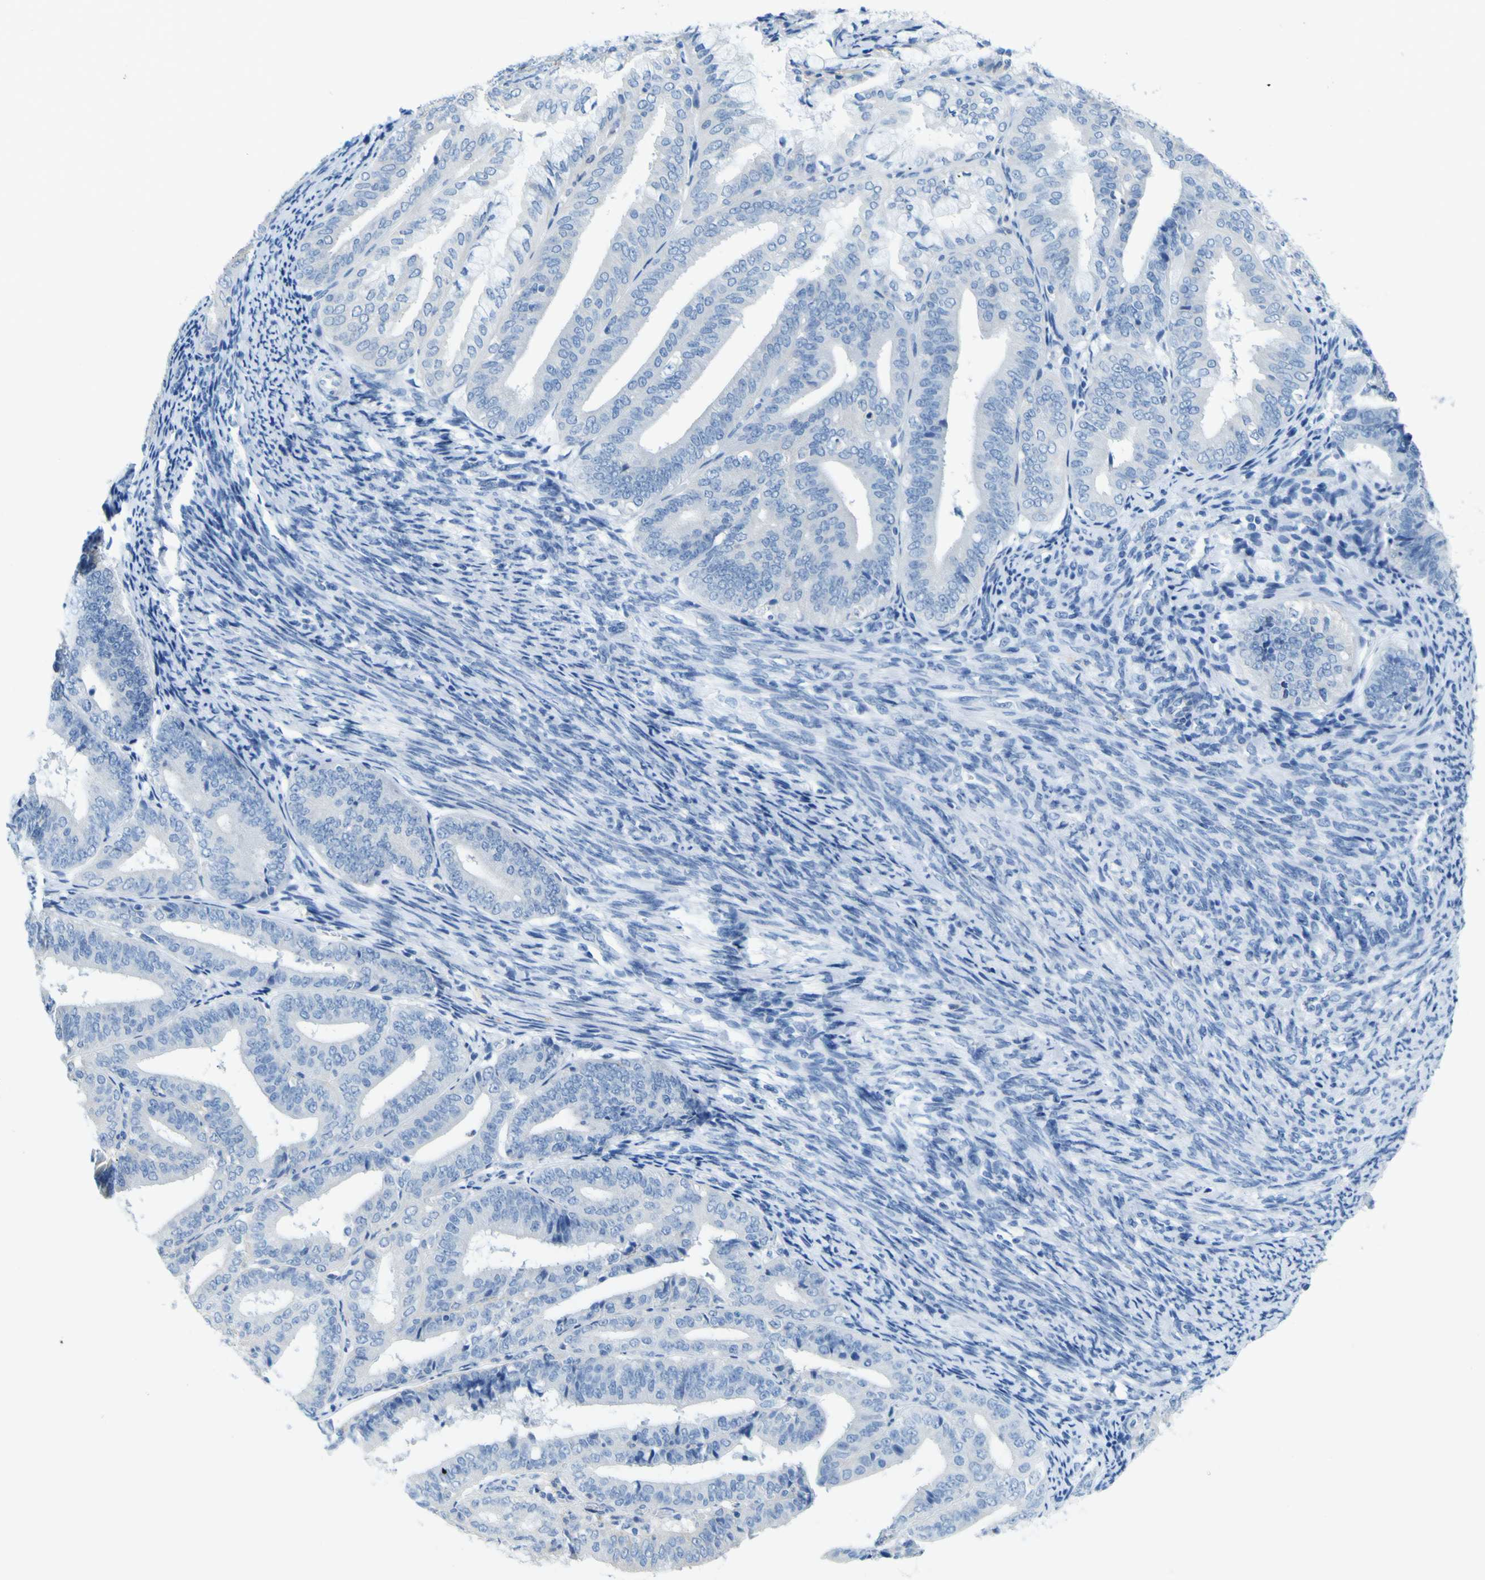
{"staining": {"intensity": "negative", "quantity": "none", "location": "none"}, "tissue": "endometrial cancer", "cell_type": "Tumor cells", "image_type": "cancer", "snomed": [{"axis": "morphology", "description": "Adenocarcinoma, NOS"}, {"axis": "topography", "description": "Endometrium"}], "caption": "Tumor cells show no significant positivity in adenocarcinoma (endometrial).", "gene": "ACSL1", "patient": {"sex": "female", "age": 63}}